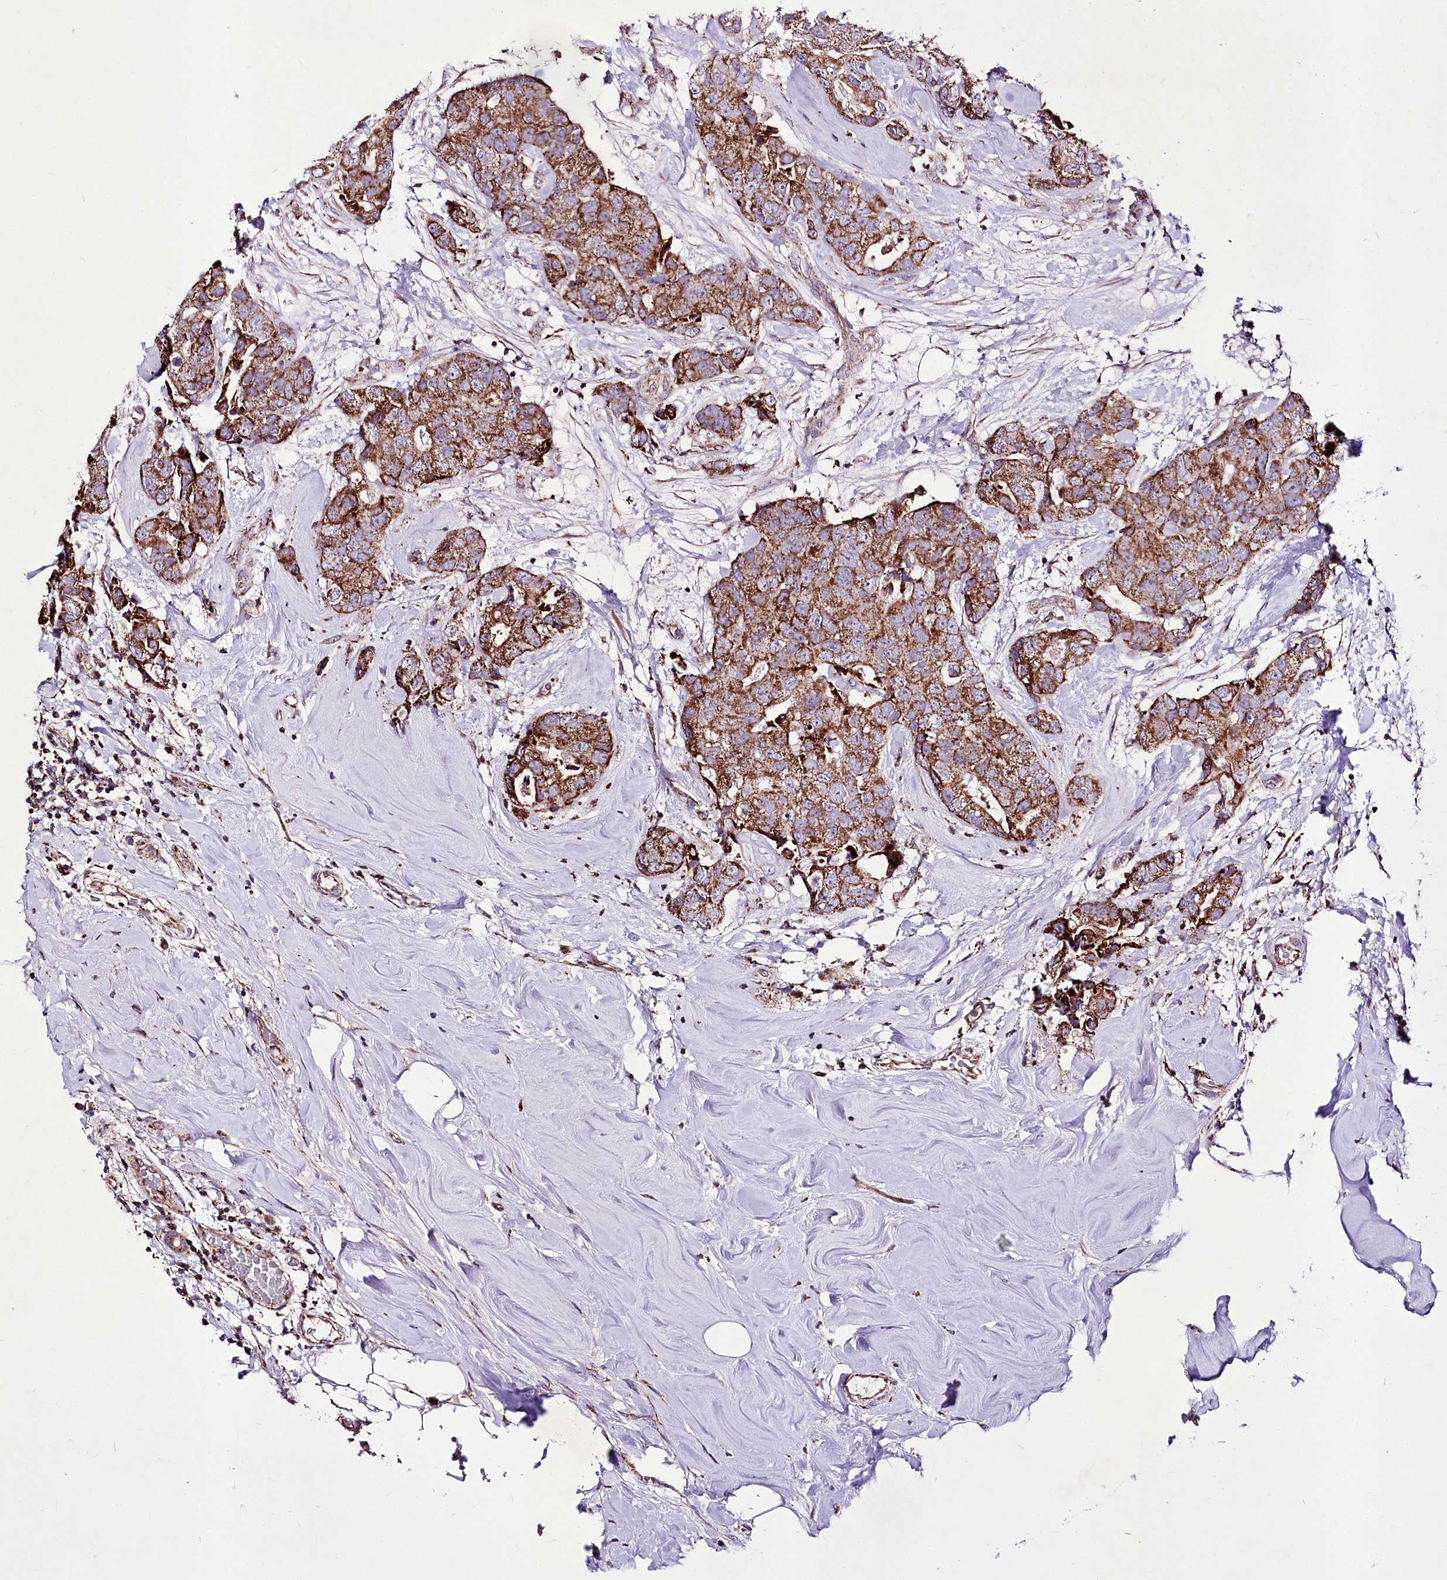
{"staining": {"intensity": "moderate", "quantity": ">75%", "location": "cytoplasmic/membranous"}, "tissue": "breast cancer", "cell_type": "Tumor cells", "image_type": "cancer", "snomed": [{"axis": "morphology", "description": "Duct carcinoma"}, {"axis": "topography", "description": "Breast"}], "caption": "IHC of infiltrating ductal carcinoma (breast) reveals medium levels of moderate cytoplasmic/membranous staining in approximately >75% of tumor cells. The protein of interest is shown in brown color, while the nuclei are stained blue.", "gene": "ATE1", "patient": {"sex": "female", "age": 62}}